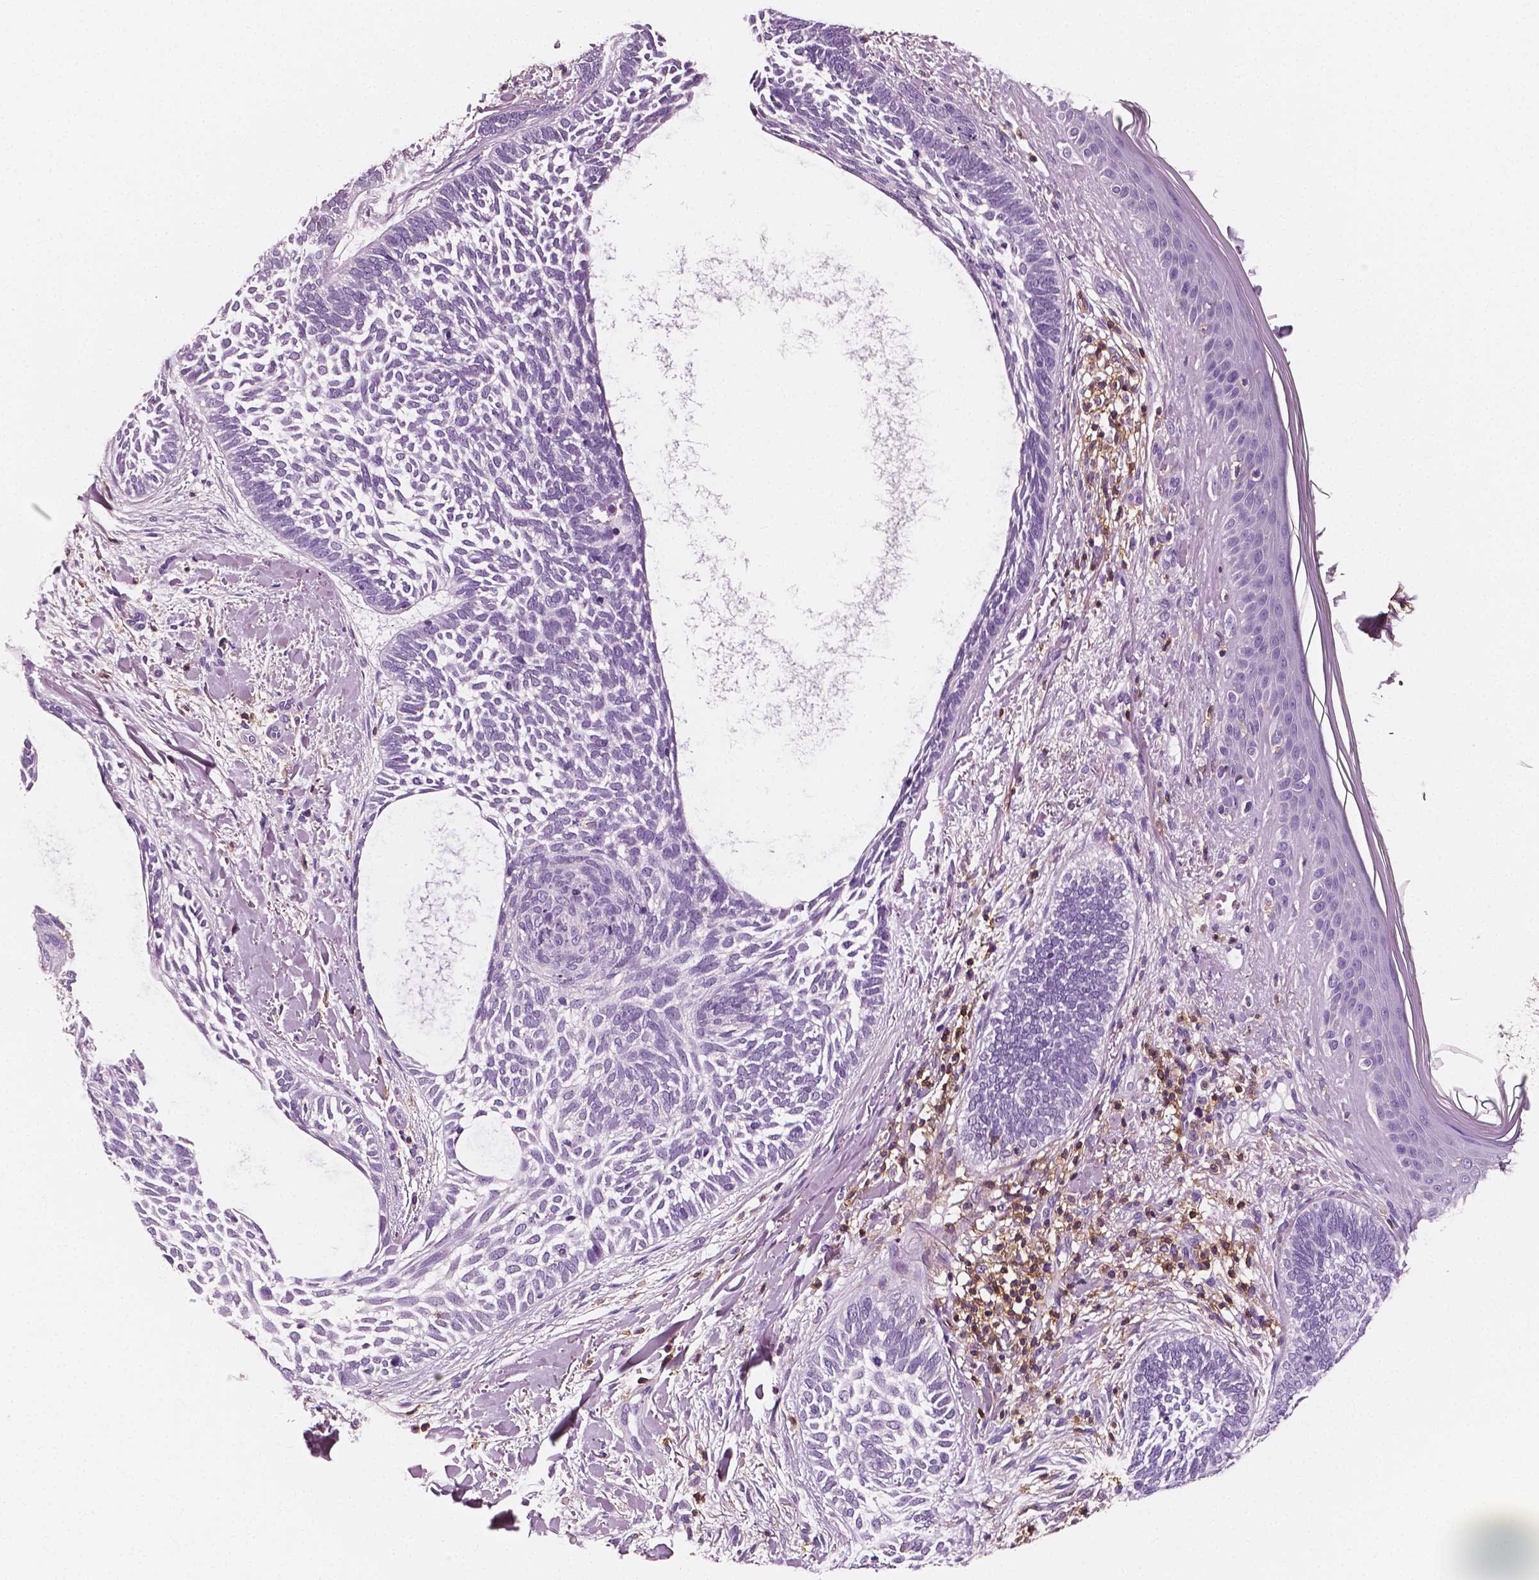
{"staining": {"intensity": "negative", "quantity": "none", "location": "none"}, "tissue": "skin cancer", "cell_type": "Tumor cells", "image_type": "cancer", "snomed": [{"axis": "morphology", "description": "Normal tissue, NOS"}, {"axis": "morphology", "description": "Basal cell carcinoma"}, {"axis": "topography", "description": "Skin"}], "caption": "Skin cancer stained for a protein using immunohistochemistry (IHC) displays no staining tumor cells.", "gene": "PTPRC", "patient": {"sex": "male", "age": 46}}